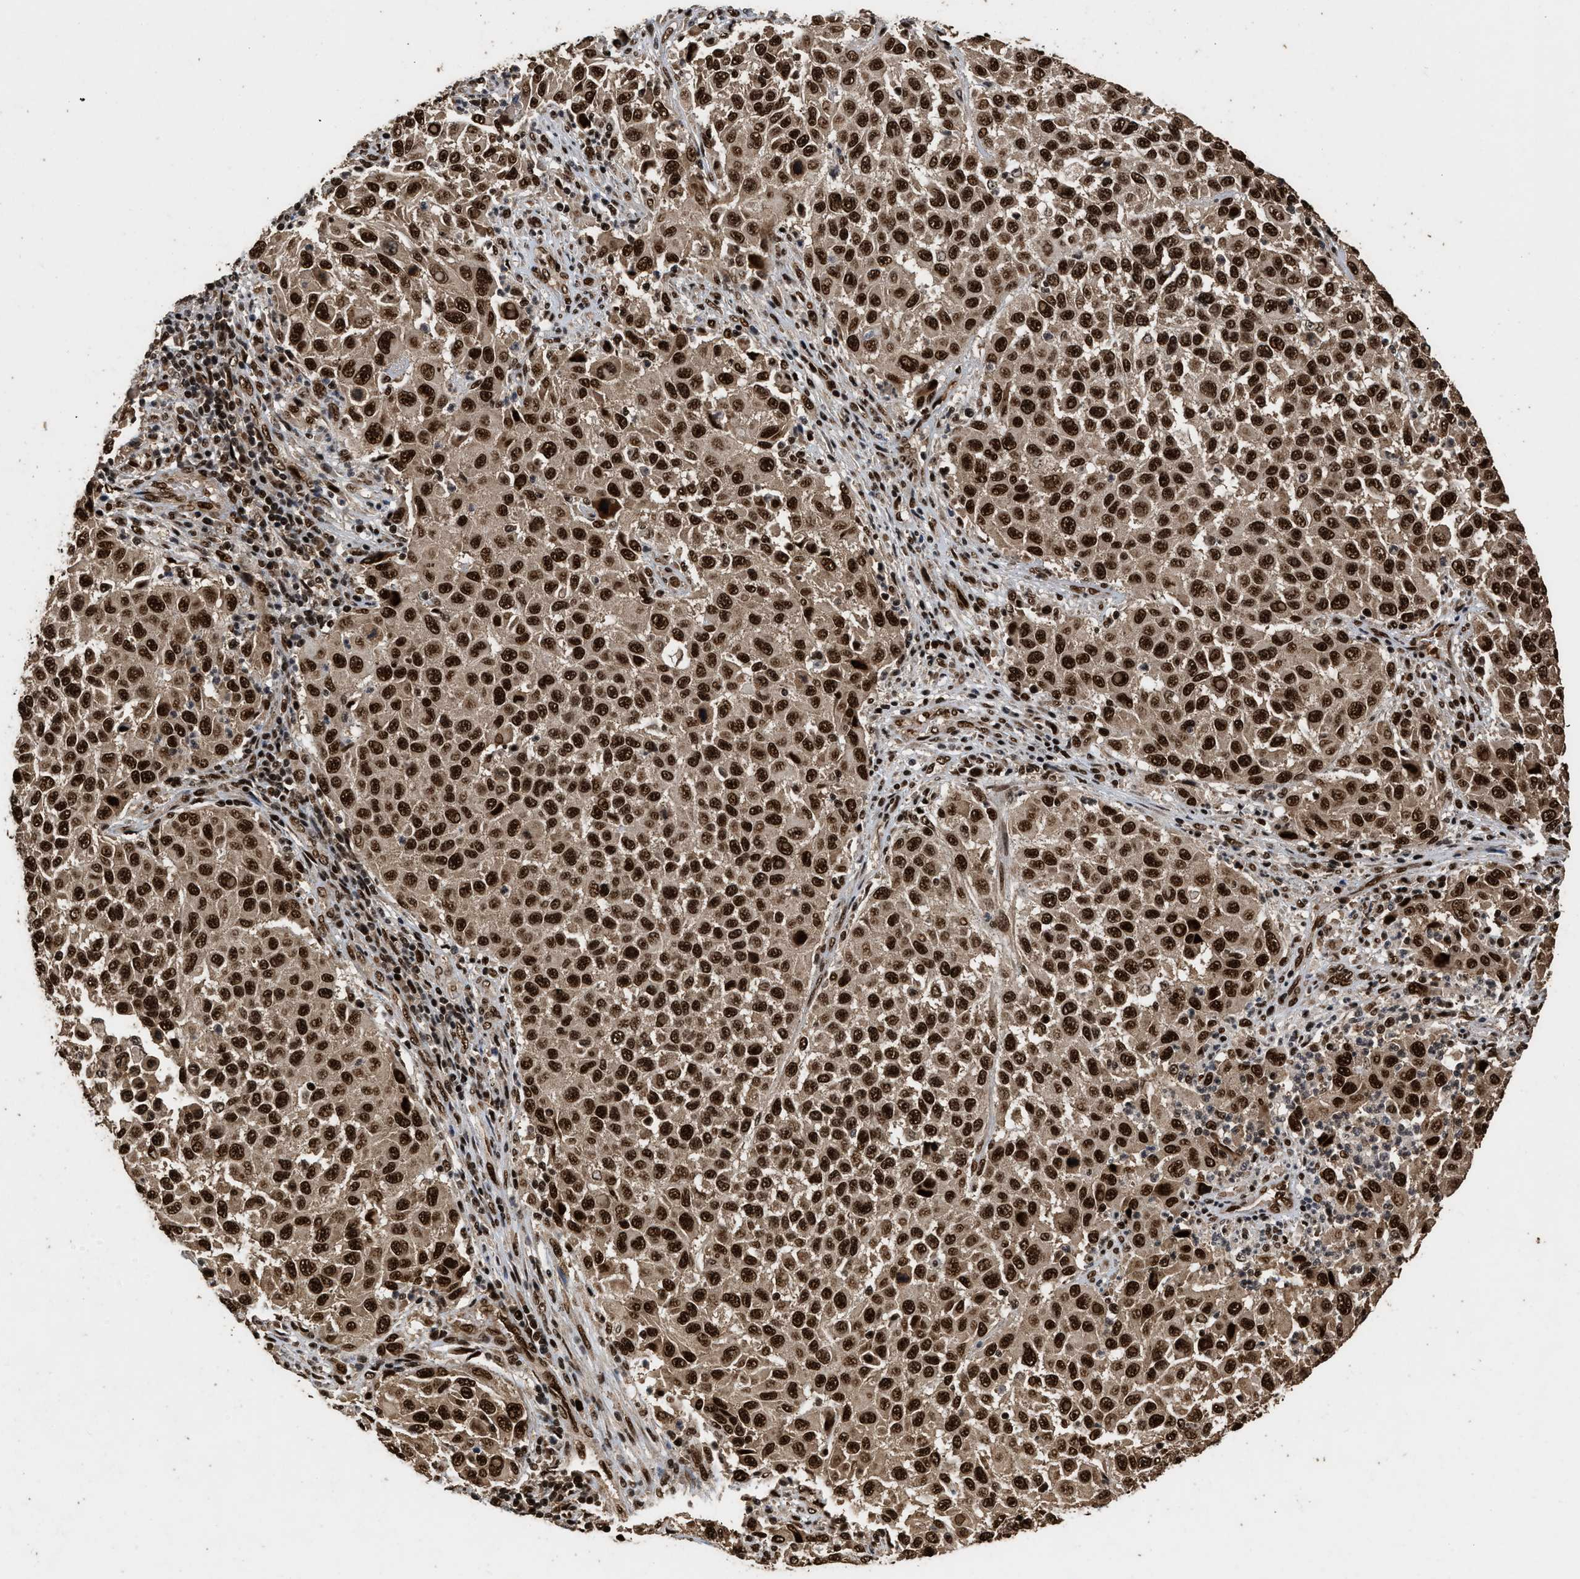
{"staining": {"intensity": "strong", "quantity": ">75%", "location": "cytoplasmic/membranous,nuclear"}, "tissue": "melanoma", "cell_type": "Tumor cells", "image_type": "cancer", "snomed": [{"axis": "morphology", "description": "Malignant melanoma, Metastatic site"}, {"axis": "topography", "description": "Lymph node"}], "caption": "A photomicrograph showing strong cytoplasmic/membranous and nuclear staining in about >75% of tumor cells in malignant melanoma (metastatic site), as visualized by brown immunohistochemical staining.", "gene": "PPP4R3B", "patient": {"sex": "male", "age": 61}}